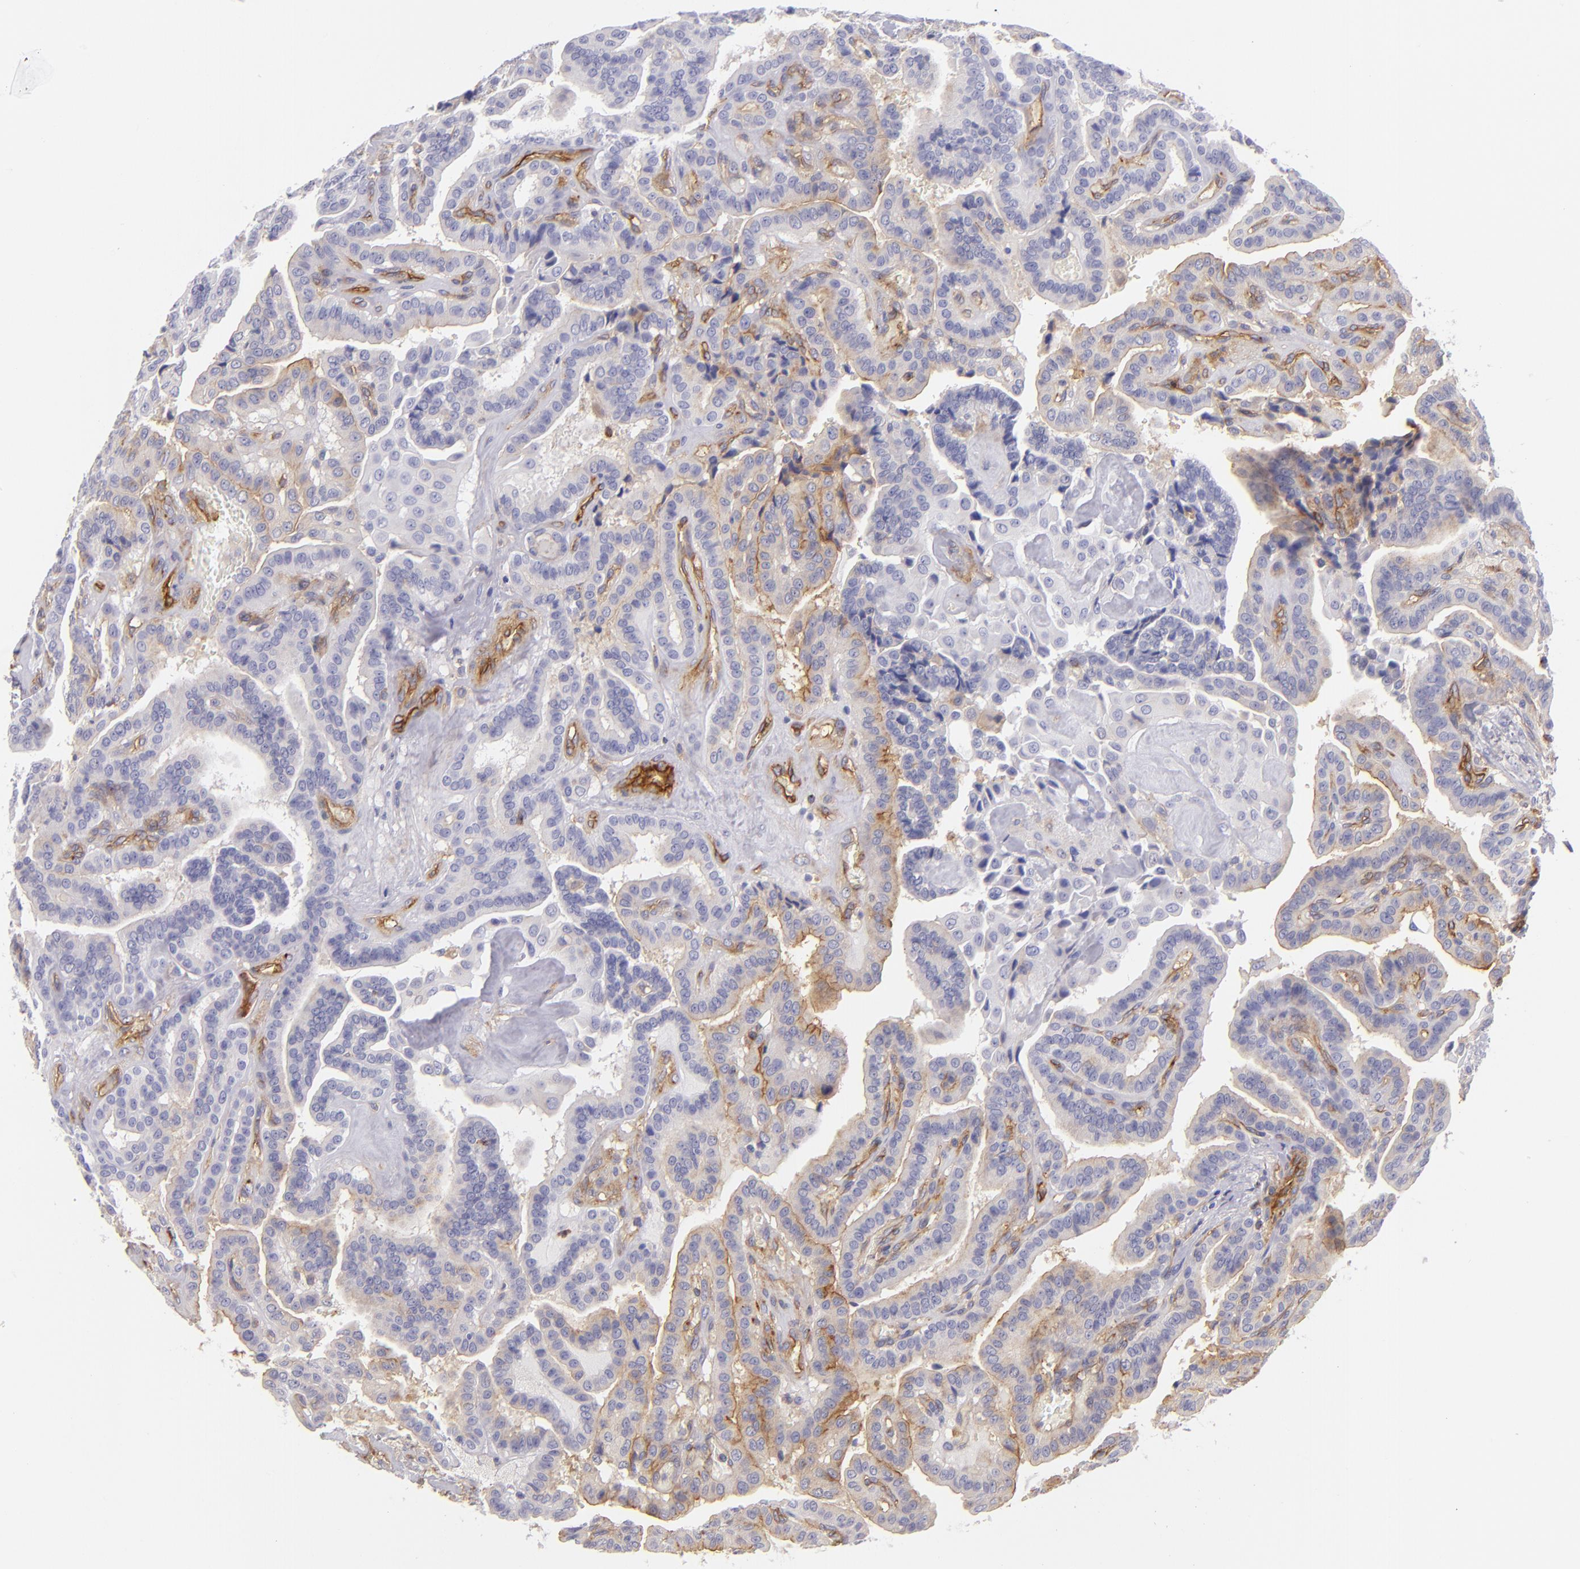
{"staining": {"intensity": "weak", "quantity": "<25%", "location": "cytoplasmic/membranous"}, "tissue": "thyroid cancer", "cell_type": "Tumor cells", "image_type": "cancer", "snomed": [{"axis": "morphology", "description": "Papillary adenocarcinoma, NOS"}, {"axis": "topography", "description": "Thyroid gland"}], "caption": "IHC of thyroid papillary adenocarcinoma reveals no expression in tumor cells. The staining was performed using DAB (3,3'-diaminobenzidine) to visualize the protein expression in brown, while the nuclei were stained in blue with hematoxylin (Magnification: 20x).", "gene": "ENTPD1", "patient": {"sex": "male", "age": 87}}